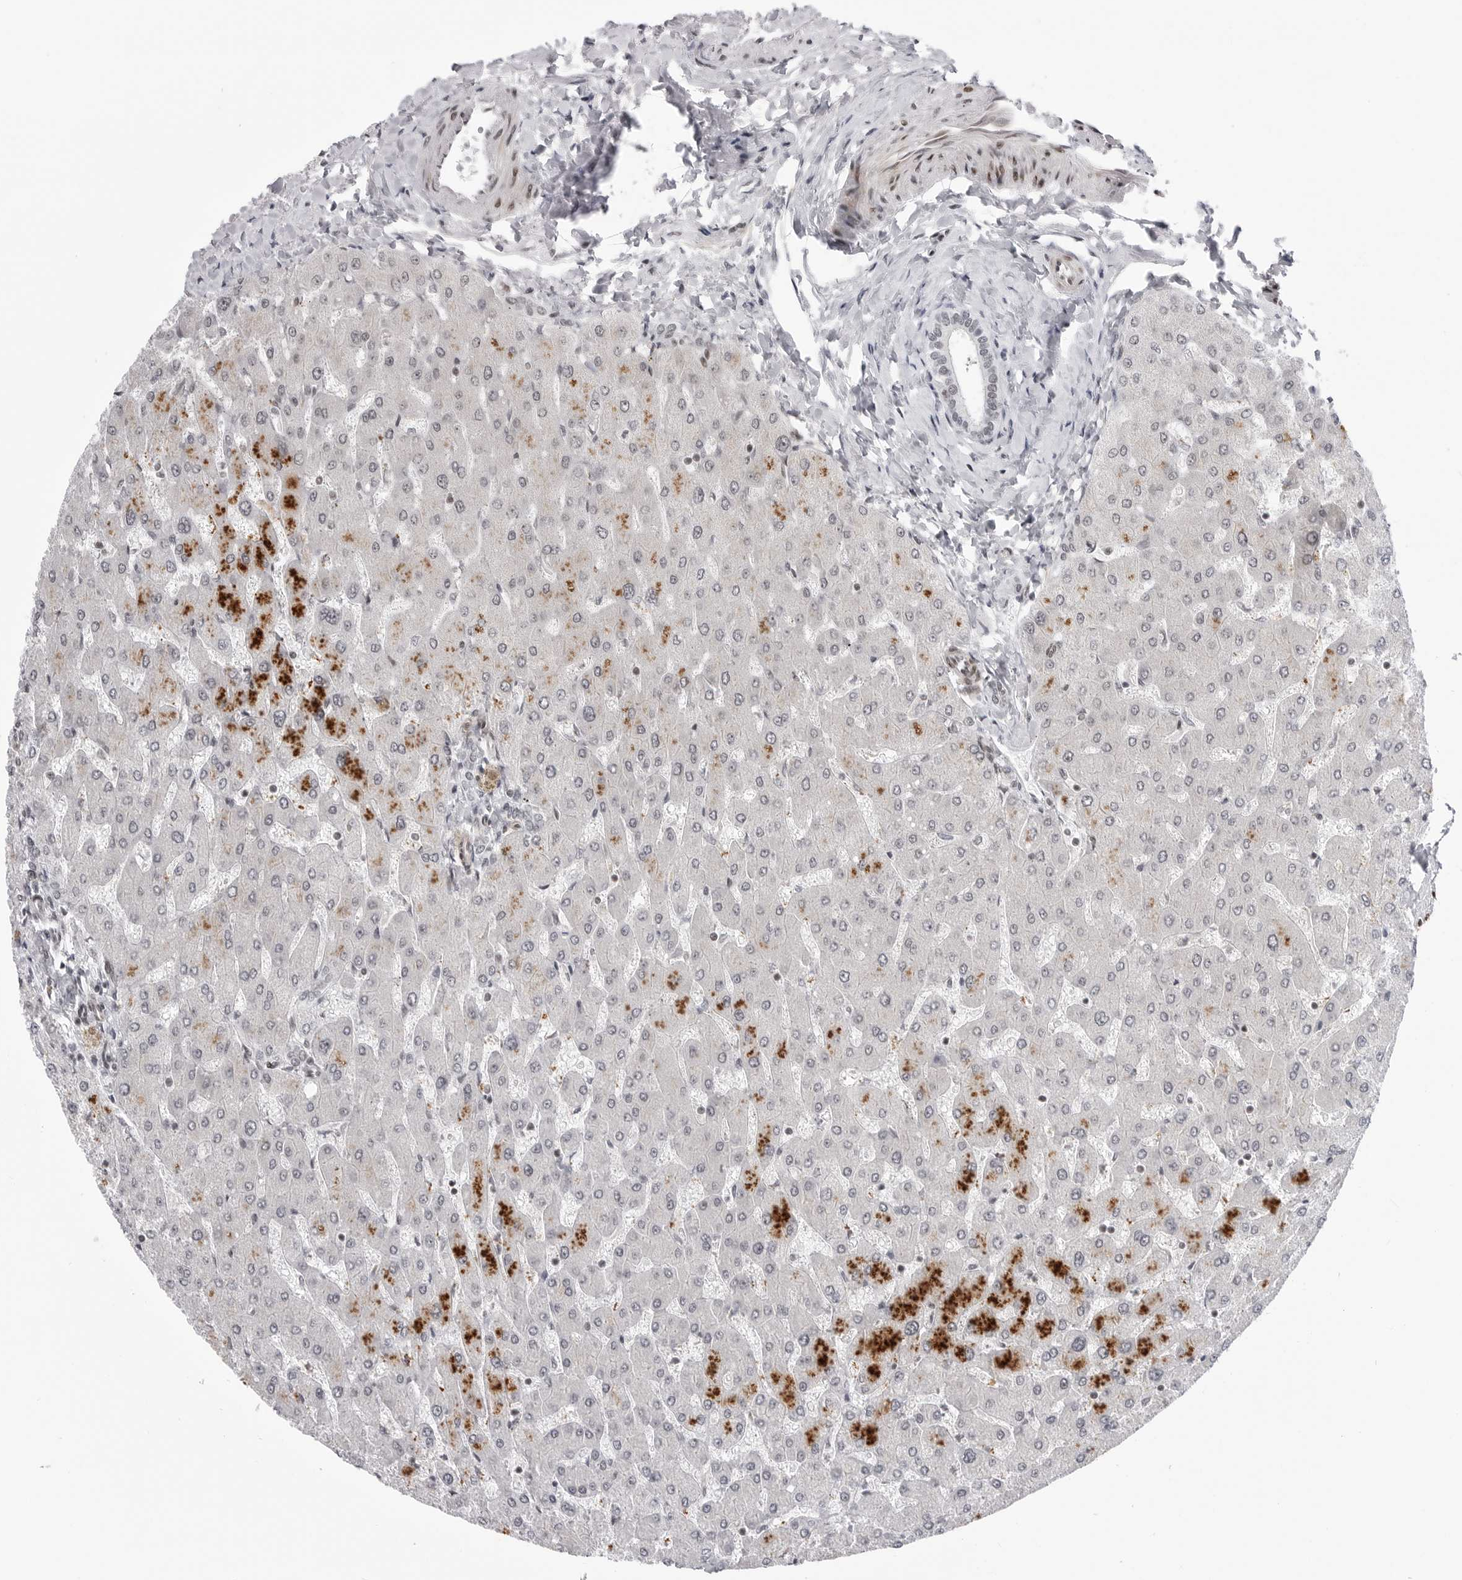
{"staining": {"intensity": "weak", "quantity": "25%-75%", "location": "nuclear"}, "tissue": "liver", "cell_type": "Cholangiocytes", "image_type": "normal", "snomed": [{"axis": "morphology", "description": "Normal tissue, NOS"}, {"axis": "topography", "description": "Liver"}], "caption": "Immunohistochemical staining of normal human liver displays weak nuclear protein staining in about 25%-75% of cholangiocytes.", "gene": "TRIM66", "patient": {"sex": "male", "age": 55}}